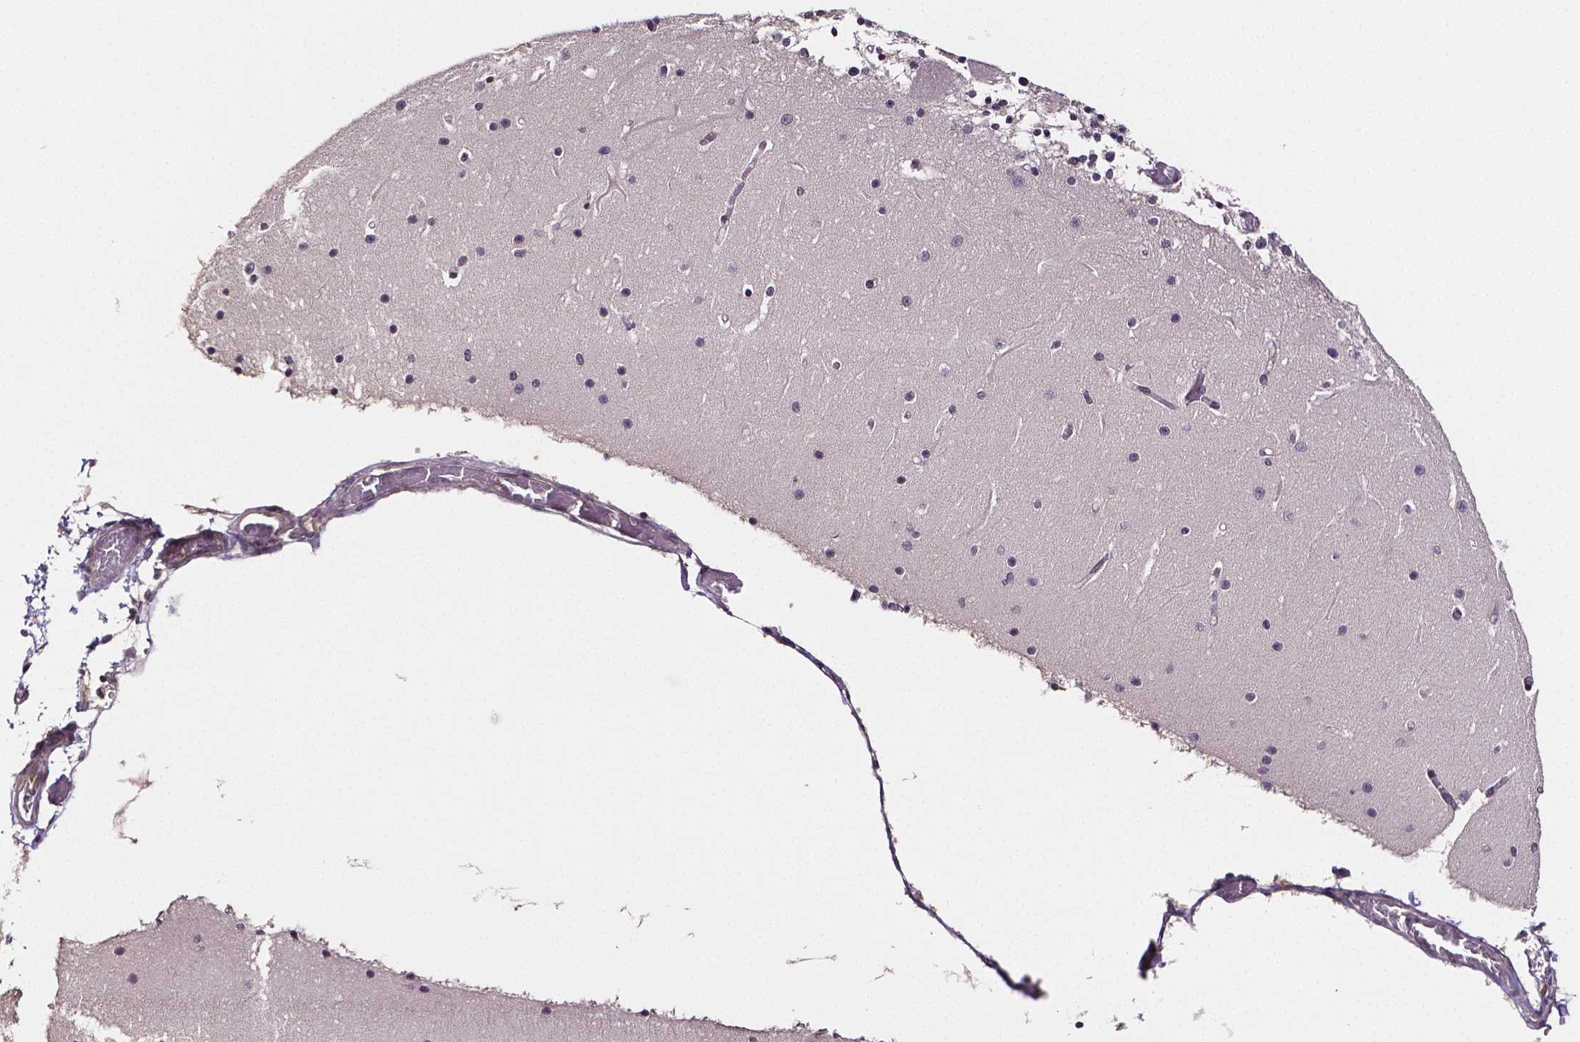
{"staining": {"intensity": "negative", "quantity": "none", "location": "none"}, "tissue": "cerebellum", "cell_type": "Cells in granular layer", "image_type": "normal", "snomed": [{"axis": "morphology", "description": "Normal tissue, NOS"}, {"axis": "topography", "description": "Cerebellum"}], "caption": "The histopathology image exhibits no staining of cells in granular layer in unremarkable cerebellum.", "gene": "NRGN", "patient": {"sex": "female", "age": 28}}